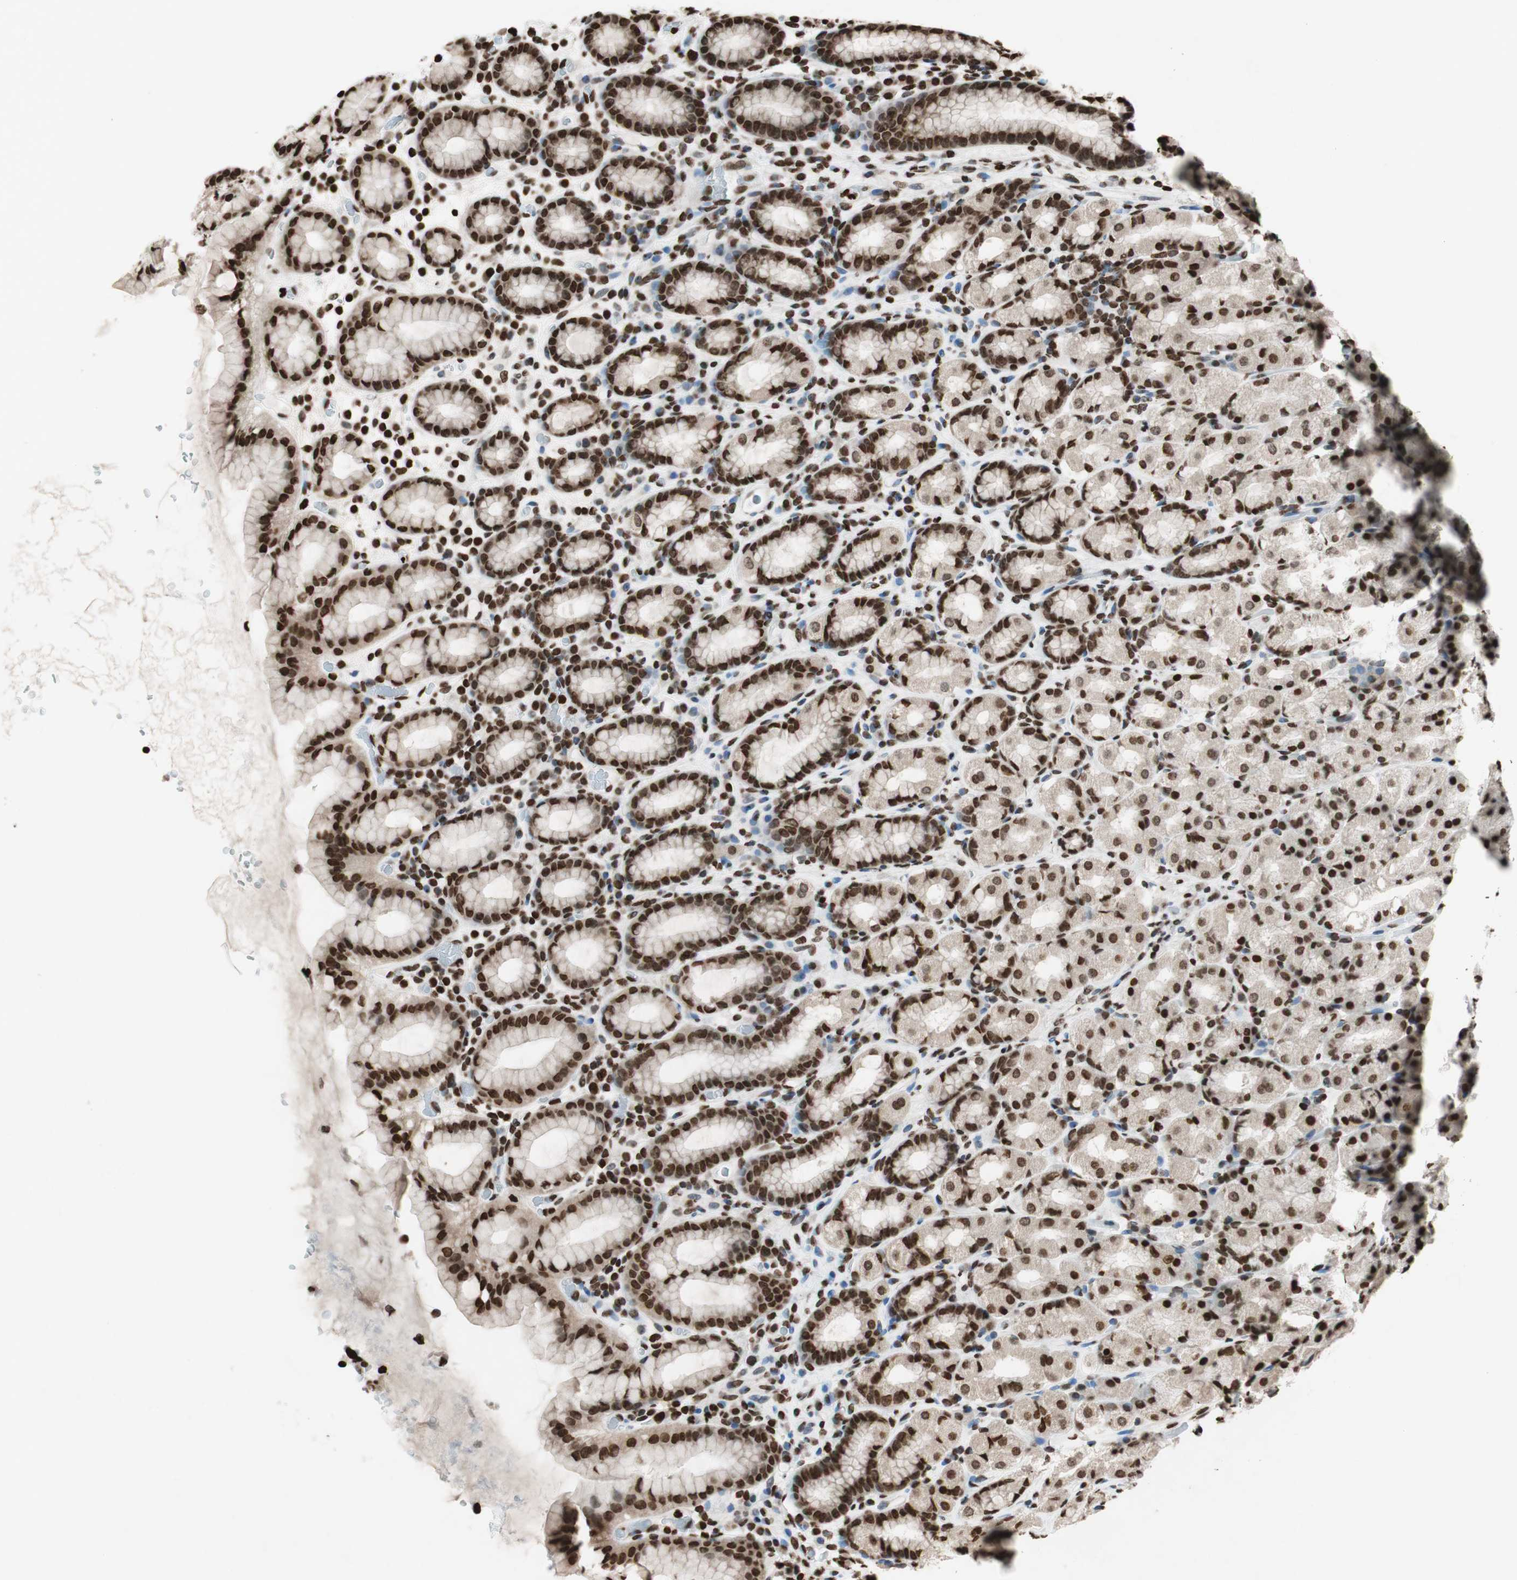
{"staining": {"intensity": "strong", "quantity": ">75%", "location": "nuclear"}, "tissue": "stomach", "cell_type": "Glandular cells", "image_type": "normal", "snomed": [{"axis": "morphology", "description": "Normal tissue, NOS"}, {"axis": "topography", "description": "Stomach, upper"}], "caption": "Protein staining of unremarkable stomach exhibits strong nuclear positivity in approximately >75% of glandular cells.", "gene": "NCOA3", "patient": {"sex": "male", "age": 68}}